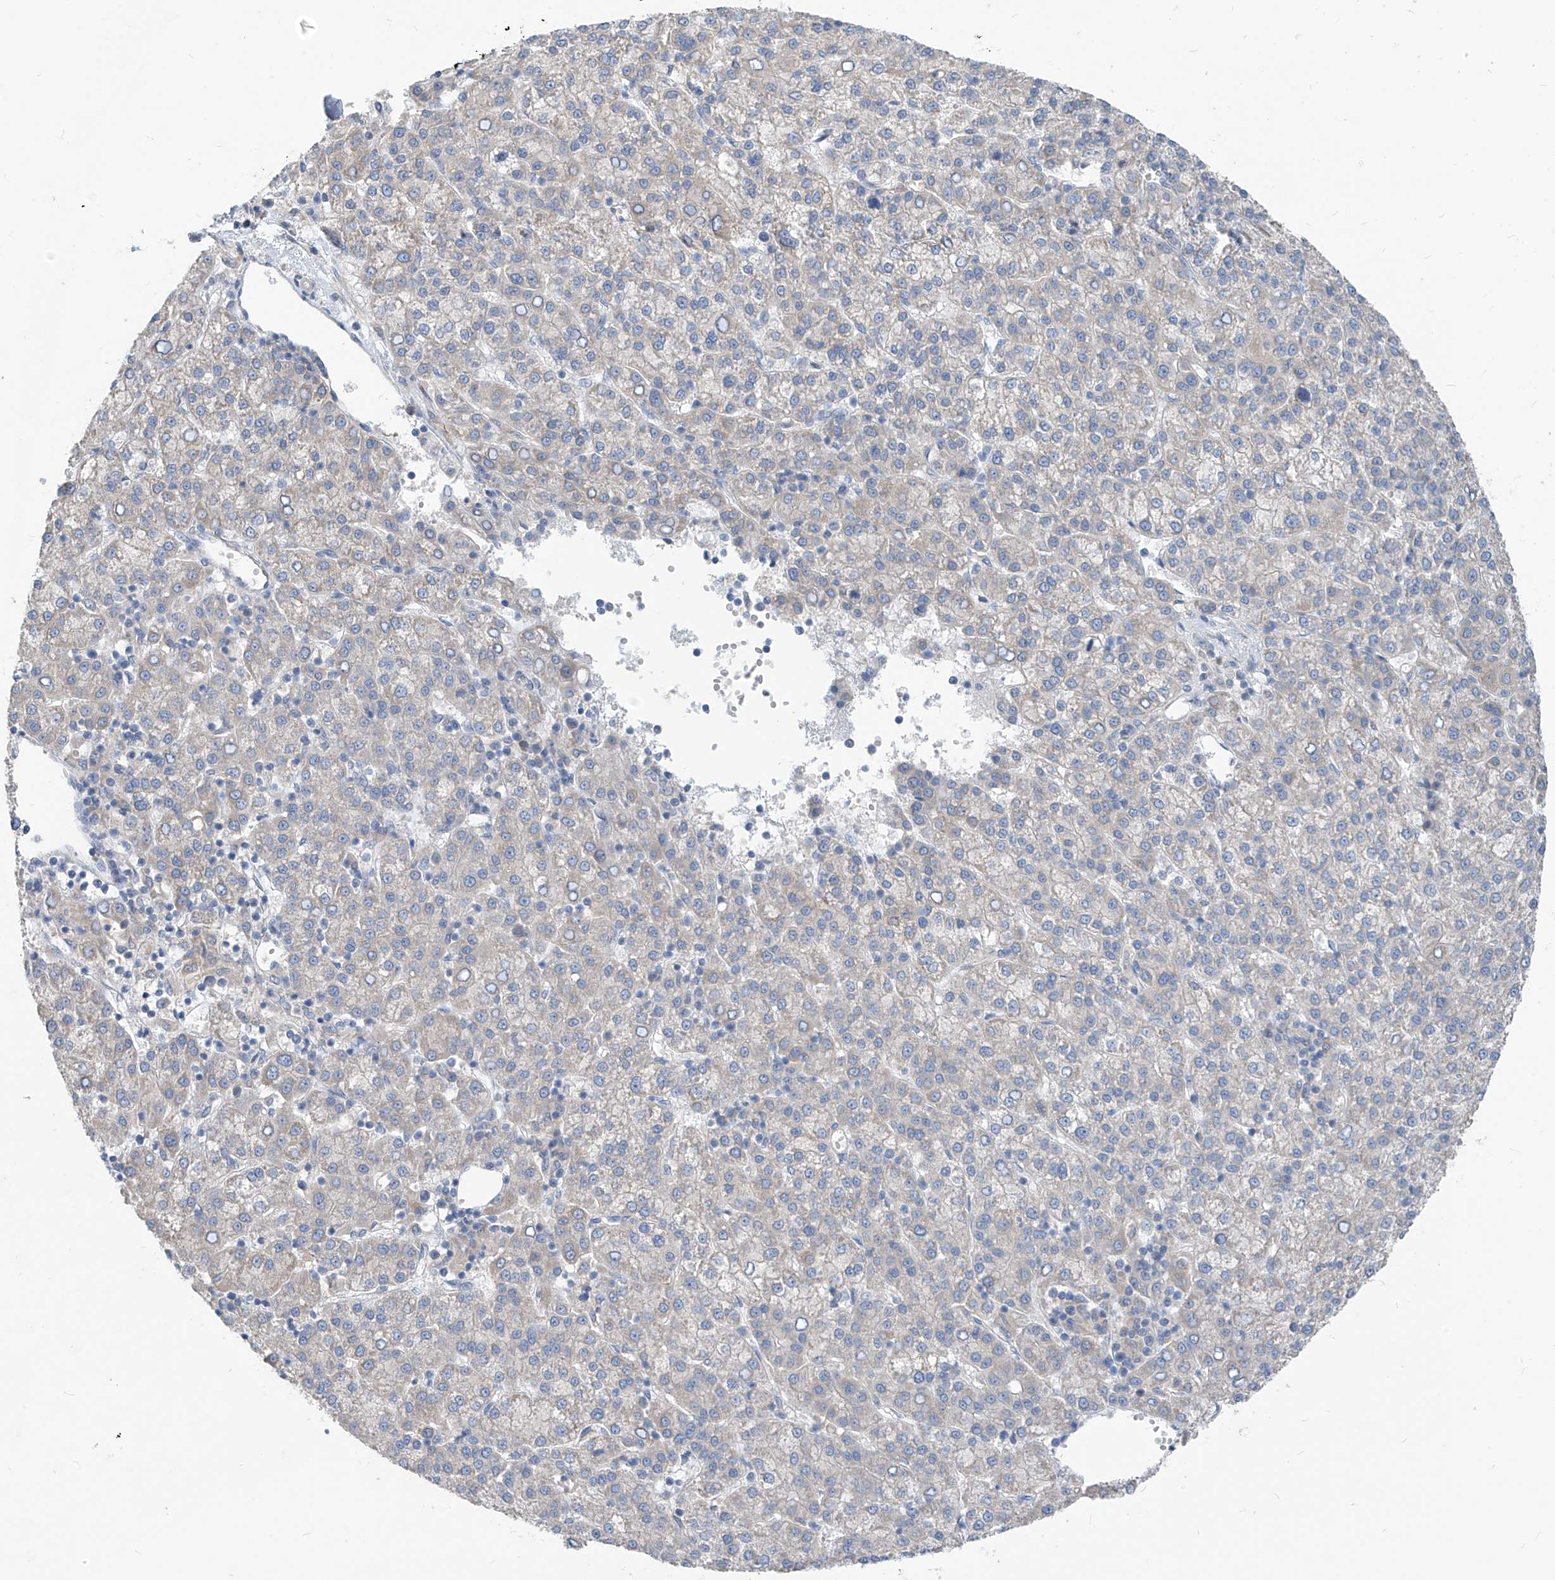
{"staining": {"intensity": "negative", "quantity": "none", "location": "none"}, "tissue": "liver cancer", "cell_type": "Tumor cells", "image_type": "cancer", "snomed": [{"axis": "morphology", "description": "Carcinoma, Hepatocellular, NOS"}, {"axis": "topography", "description": "Liver"}], "caption": "Liver cancer was stained to show a protein in brown. There is no significant positivity in tumor cells. (Brightfield microscopy of DAB immunohistochemistry at high magnification).", "gene": "LDAH", "patient": {"sex": "female", "age": 58}}